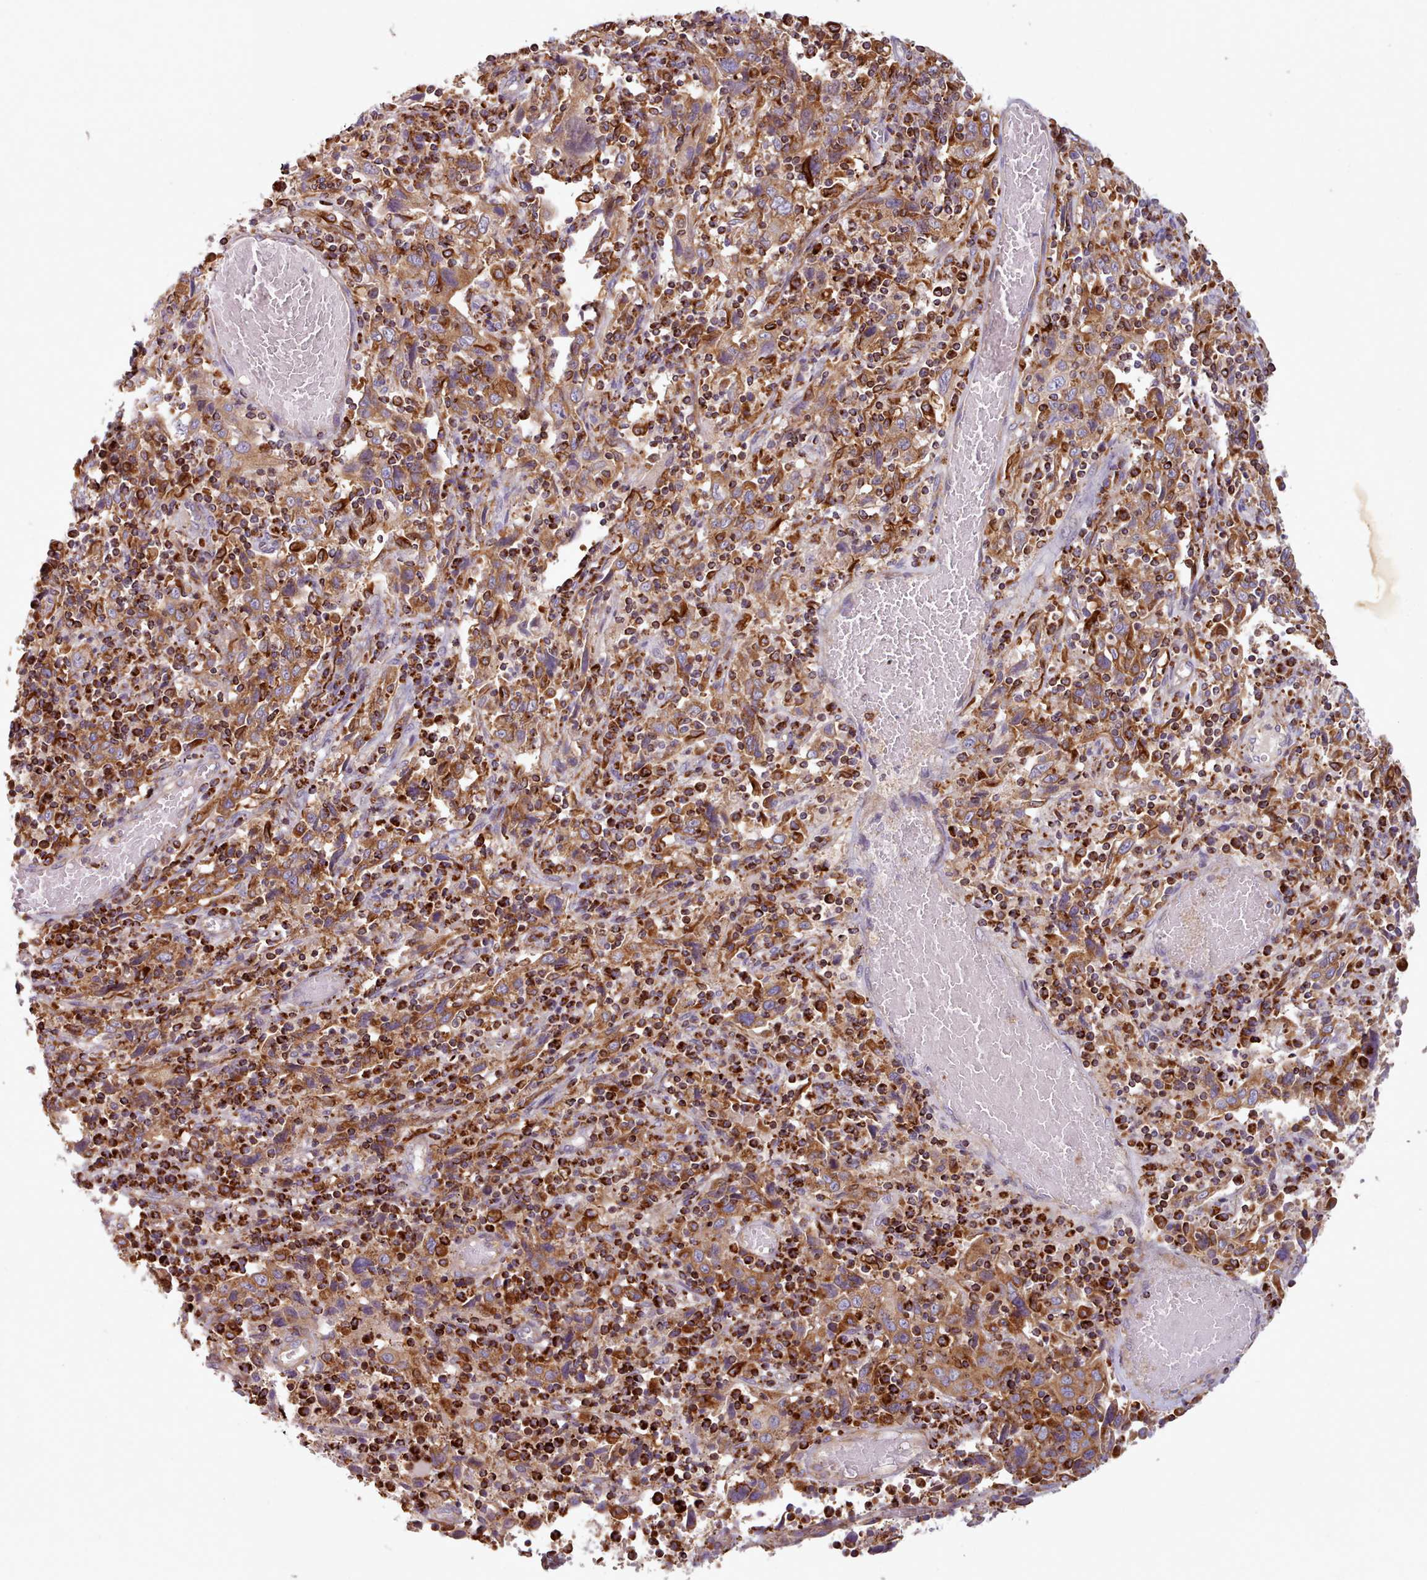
{"staining": {"intensity": "moderate", "quantity": ">75%", "location": "cytoplasmic/membranous"}, "tissue": "cervical cancer", "cell_type": "Tumor cells", "image_type": "cancer", "snomed": [{"axis": "morphology", "description": "Squamous cell carcinoma, NOS"}, {"axis": "topography", "description": "Cervix"}], "caption": "High-magnification brightfield microscopy of cervical cancer stained with DAB (brown) and counterstained with hematoxylin (blue). tumor cells exhibit moderate cytoplasmic/membranous staining is present in about>75% of cells.", "gene": "CRYBG1", "patient": {"sex": "female", "age": 46}}